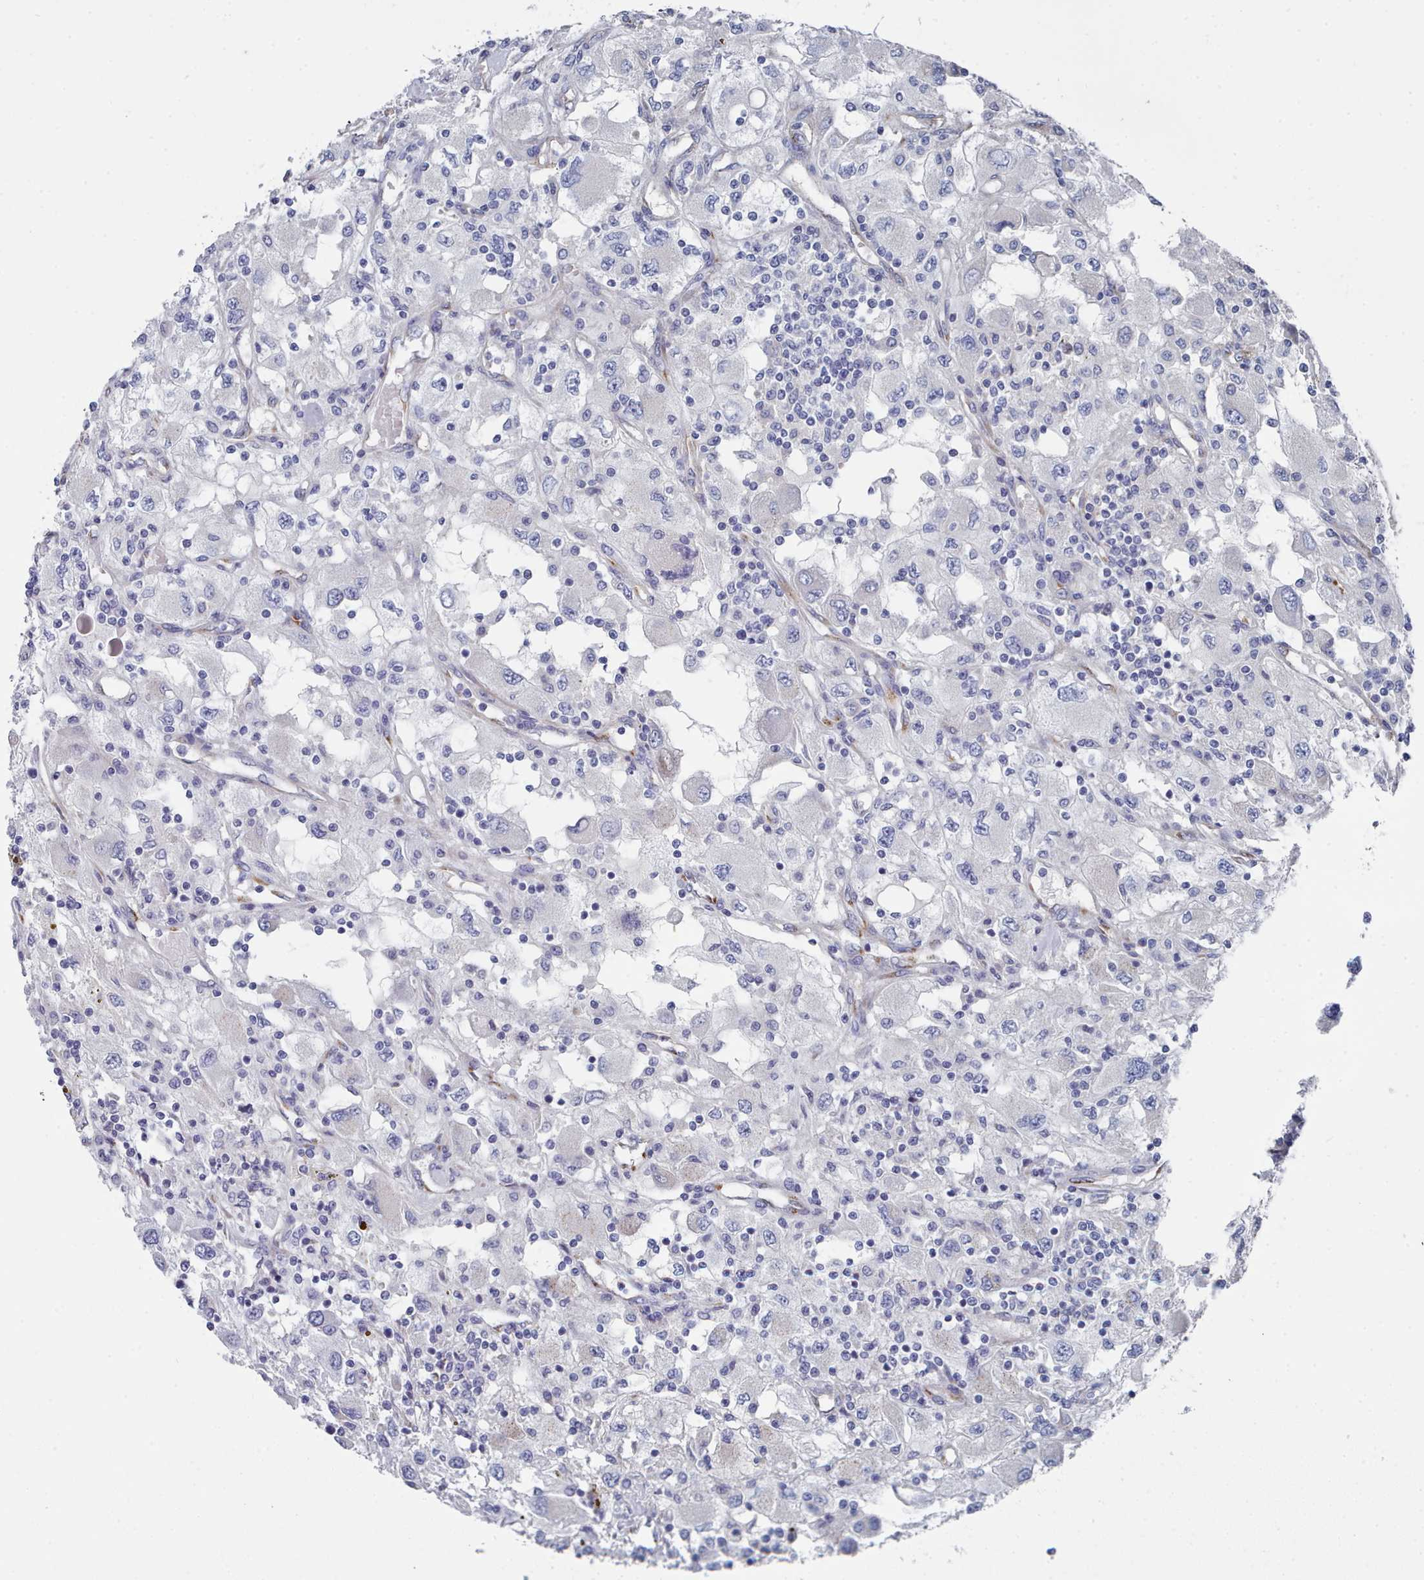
{"staining": {"intensity": "negative", "quantity": "none", "location": "none"}, "tissue": "renal cancer", "cell_type": "Tumor cells", "image_type": "cancer", "snomed": [{"axis": "morphology", "description": "Adenocarcinoma, NOS"}, {"axis": "topography", "description": "Kidney"}], "caption": "Image shows no protein expression in tumor cells of adenocarcinoma (renal) tissue.", "gene": "PDE4C", "patient": {"sex": "female", "age": 67}}